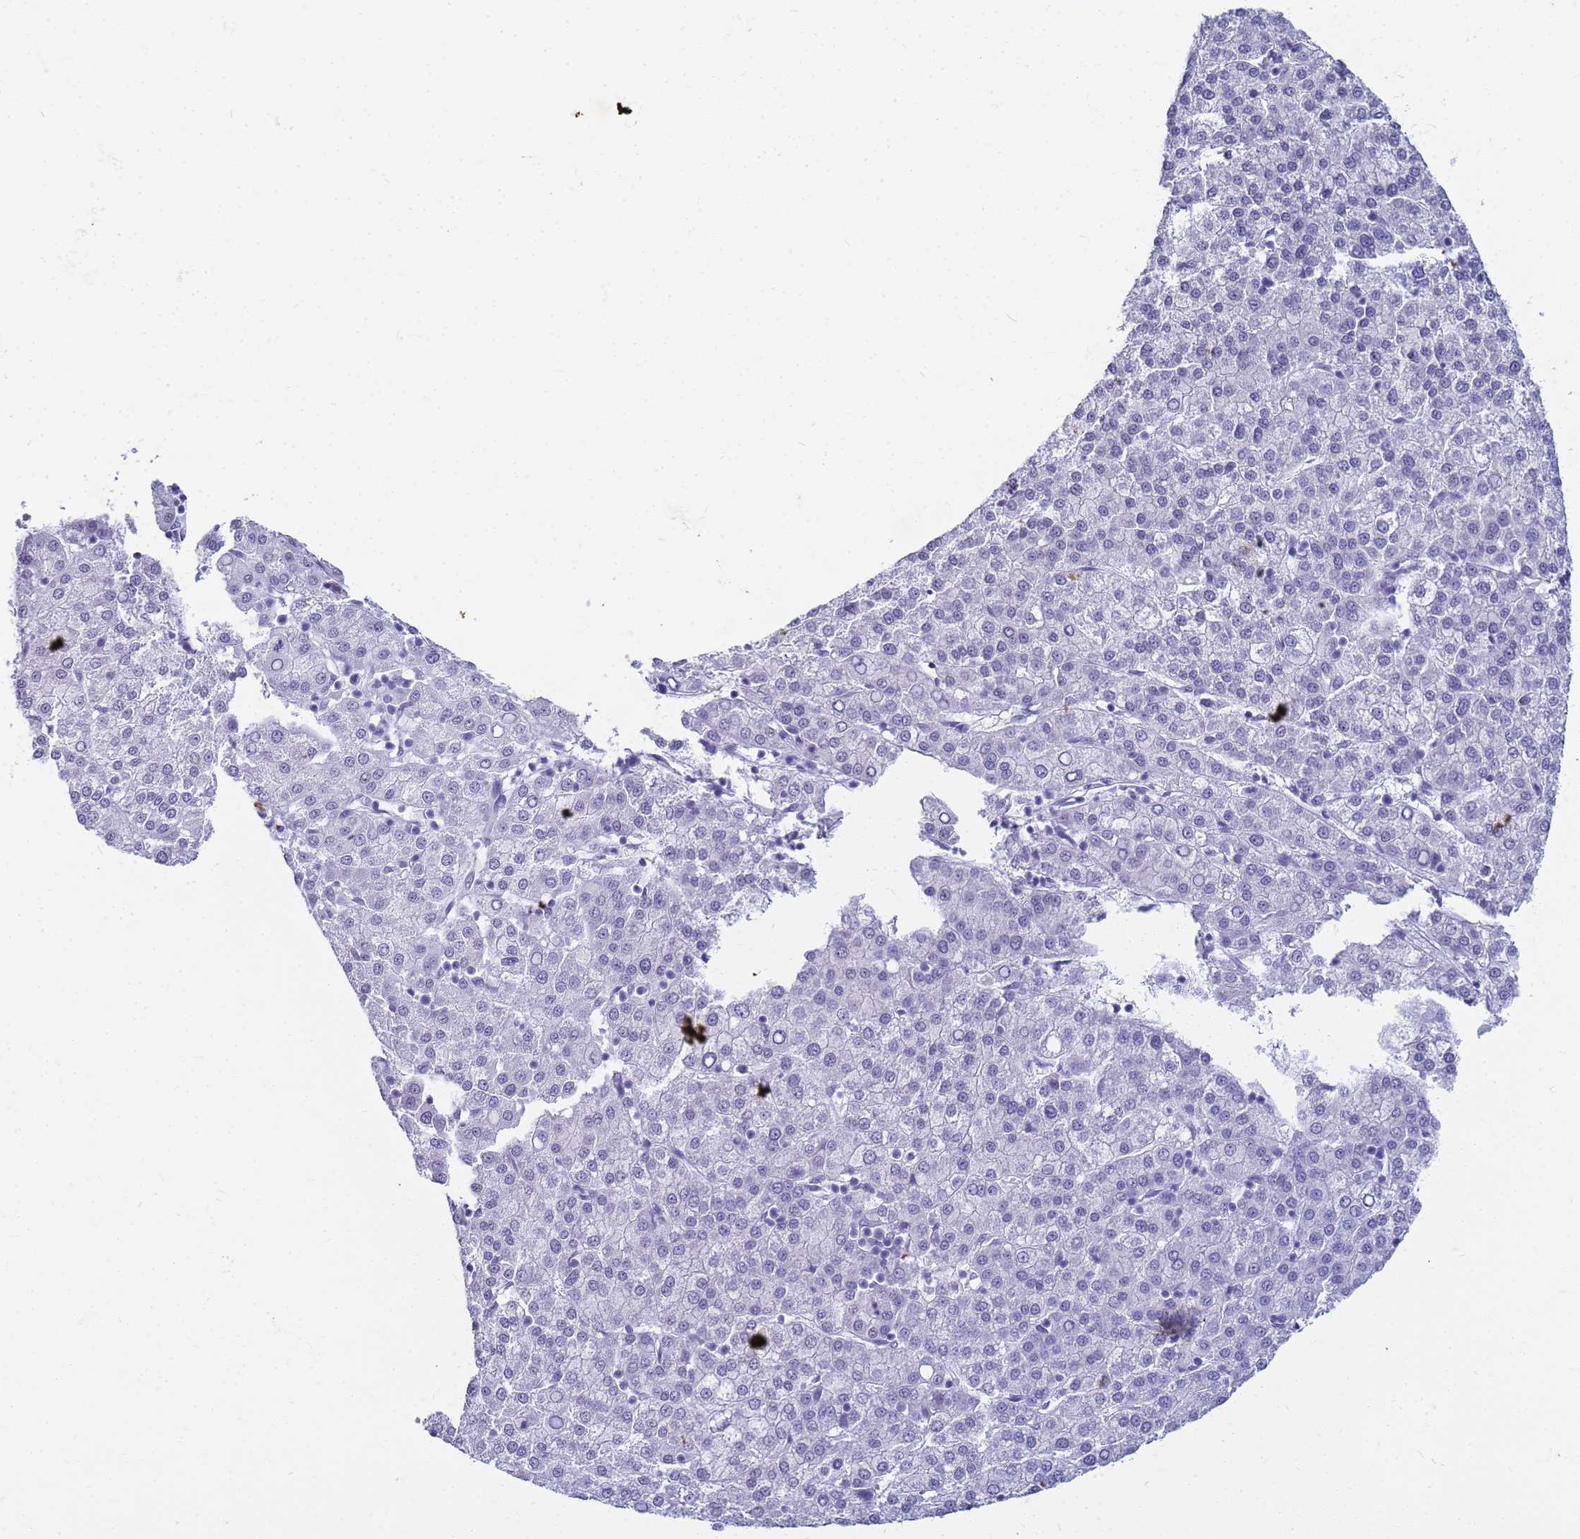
{"staining": {"intensity": "negative", "quantity": "none", "location": "none"}, "tissue": "liver cancer", "cell_type": "Tumor cells", "image_type": "cancer", "snomed": [{"axis": "morphology", "description": "Carcinoma, Hepatocellular, NOS"}, {"axis": "topography", "description": "Liver"}], "caption": "IHC micrograph of liver hepatocellular carcinoma stained for a protein (brown), which demonstrates no staining in tumor cells.", "gene": "SLC7A9", "patient": {"sex": "female", "age": 58}}